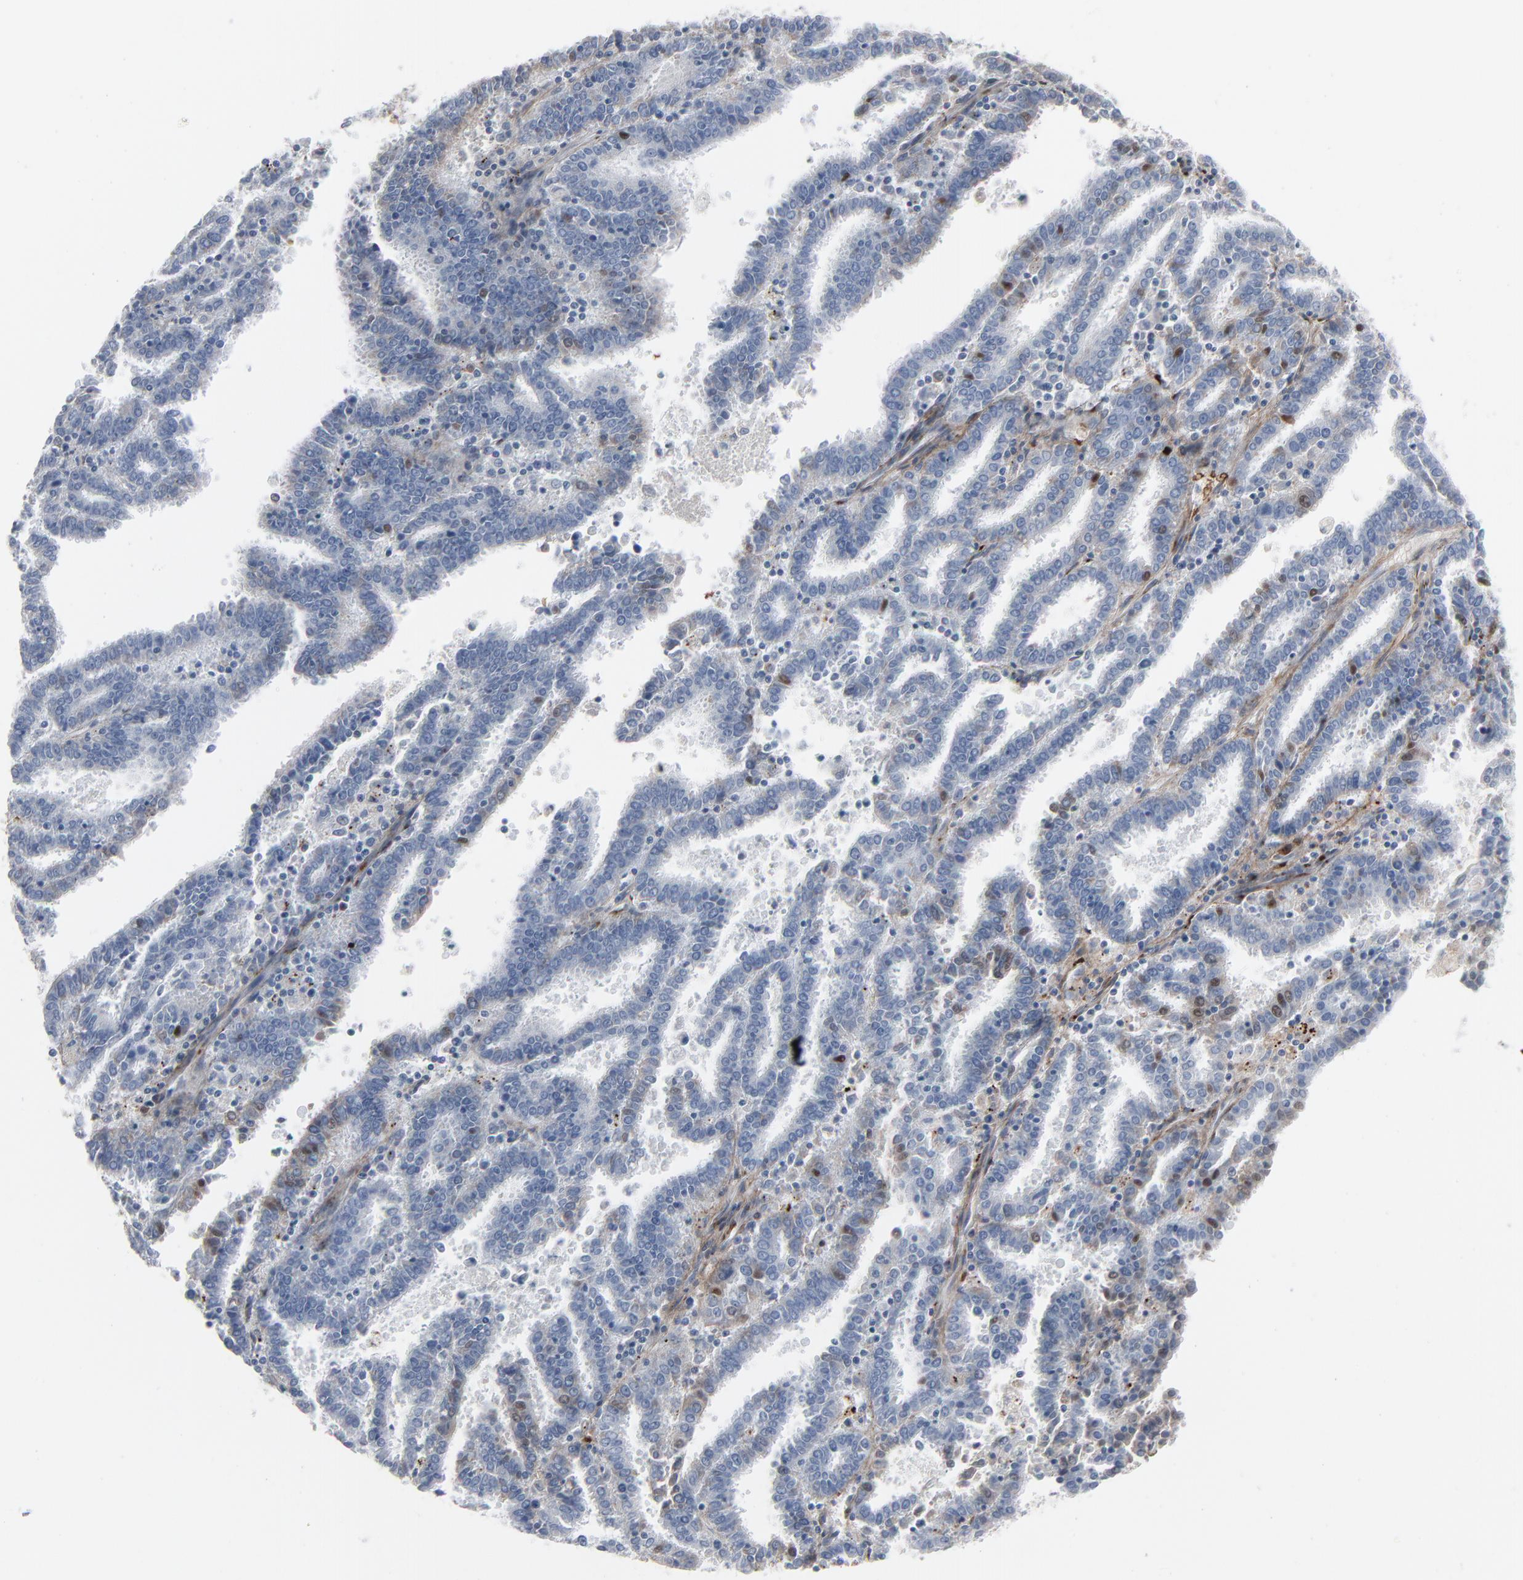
{"staining": {"intensity": "negative", "quantity": "none", "location": "none"}, "tissue": "endometrial cancer", "cell_type": "Tumor cells", "image_type": "cancer", "snomed": [{"axis": "morphology", "description": "Adenocarcinoma, NOS"}, {"axis": "topography", "description": "Uterus"}], "caption": "Immunohistochemistry (IHC) histopathology image of human endometrial cancer (adenocarcinoma) stained for a protein (brown), which reveals no expression in tumor cells. Brightfield microscopy of immunohistochemistry stained with DAB (brown) and hematoxylin (blue), captured at high magnification.", "gene": "BGN", "patient": {"sex": "female", "age": 83}}